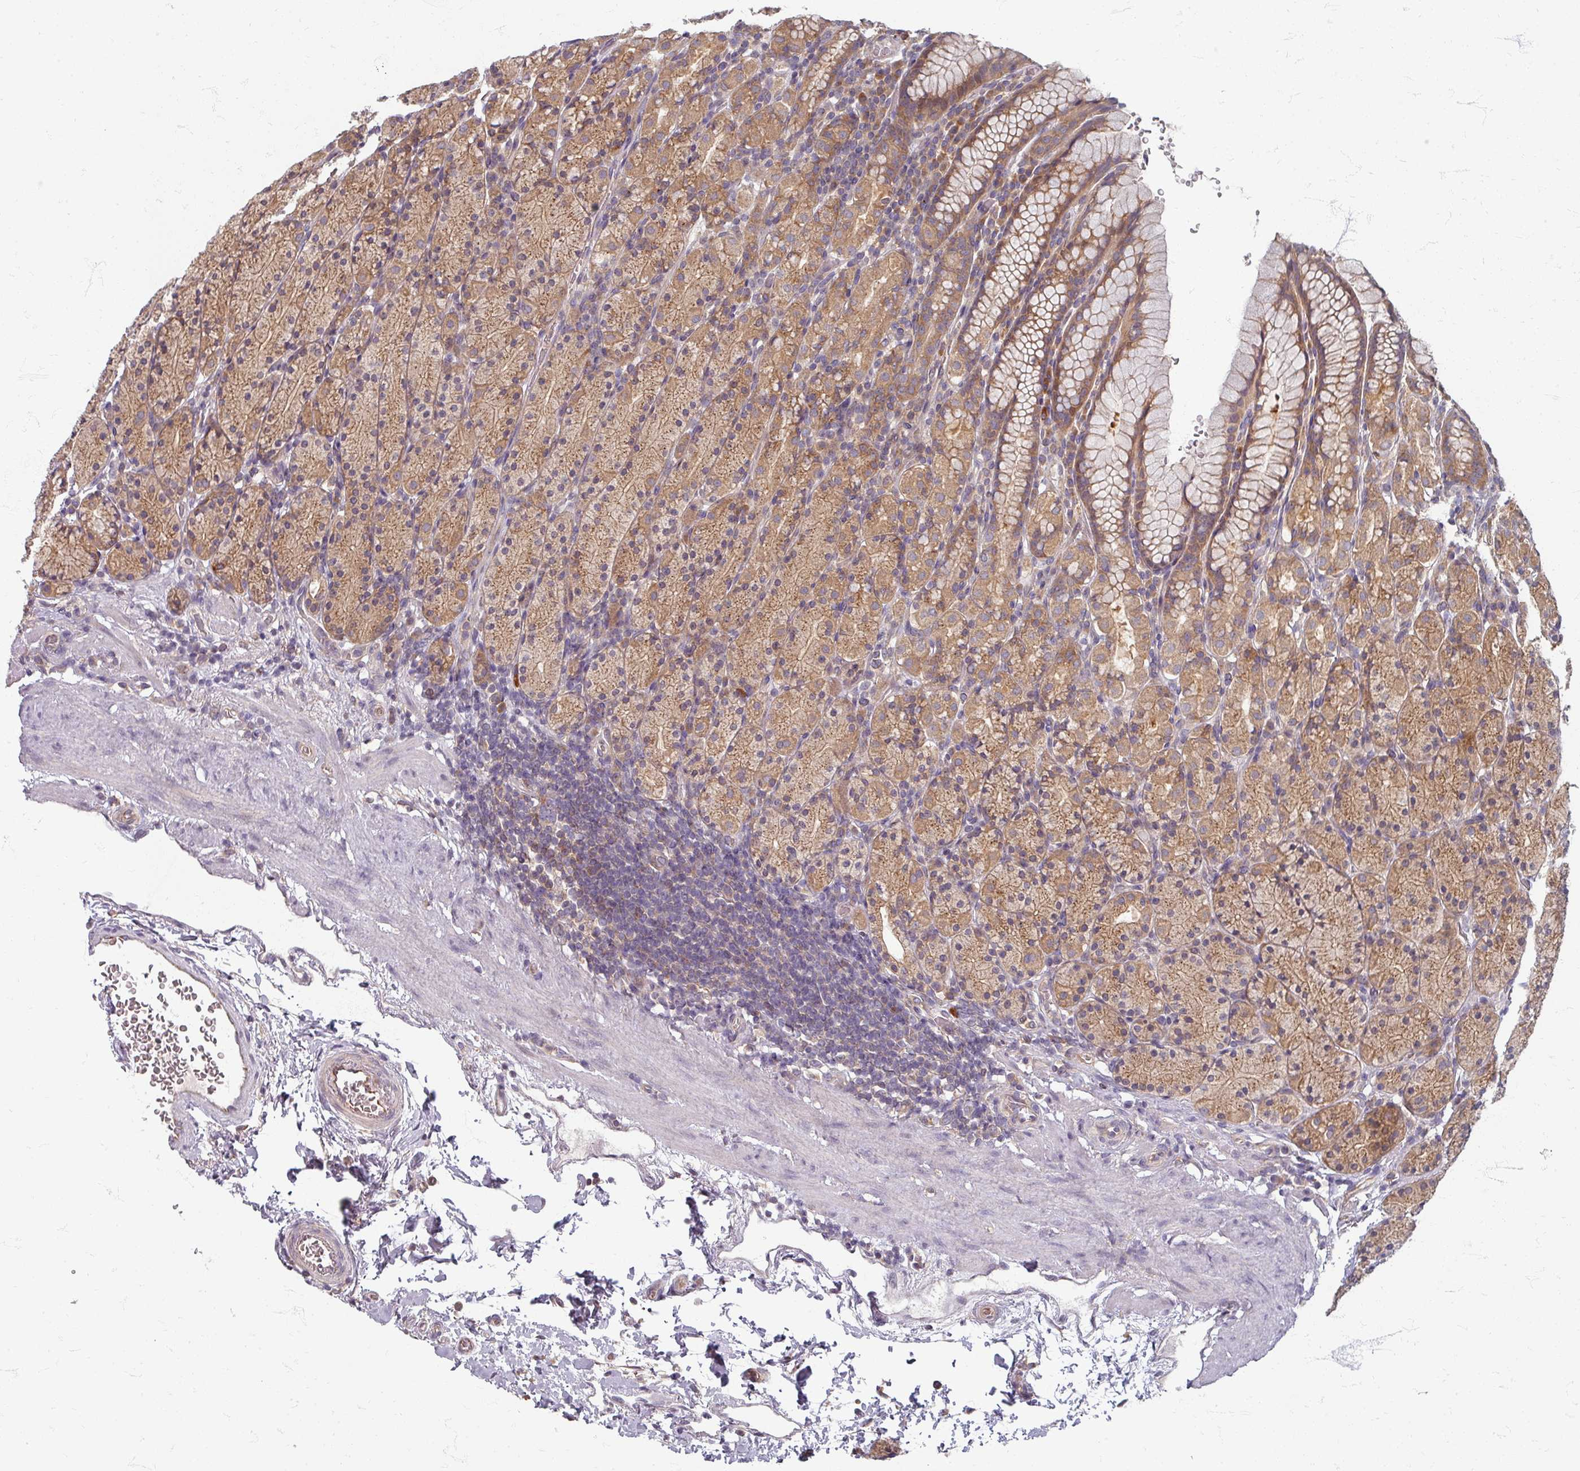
{"staining": {"intensity": "moderate", "quantity": ">75%", "location": "cytoplasmic/membranous"}, "tissue": "stomach", "cell_type": "Glandular cells", "image_type": "normal", "snomed": [{"axis": "morphology", "description": "Normal tissue, NOS"}, {"axis": "topography", "description": "Stomach, upper"}, {"axis": "topography", "description": "Stomach"}], "caption": "IHC photomicrograph of unremarkable stomach stained for a protein (brown), which shows medium levels of moderate cytoplasmic/membranous staining in approximately >75% of glandular cells.", "gene": "STAM", "patient": {"sex": "male", "age": 62}}